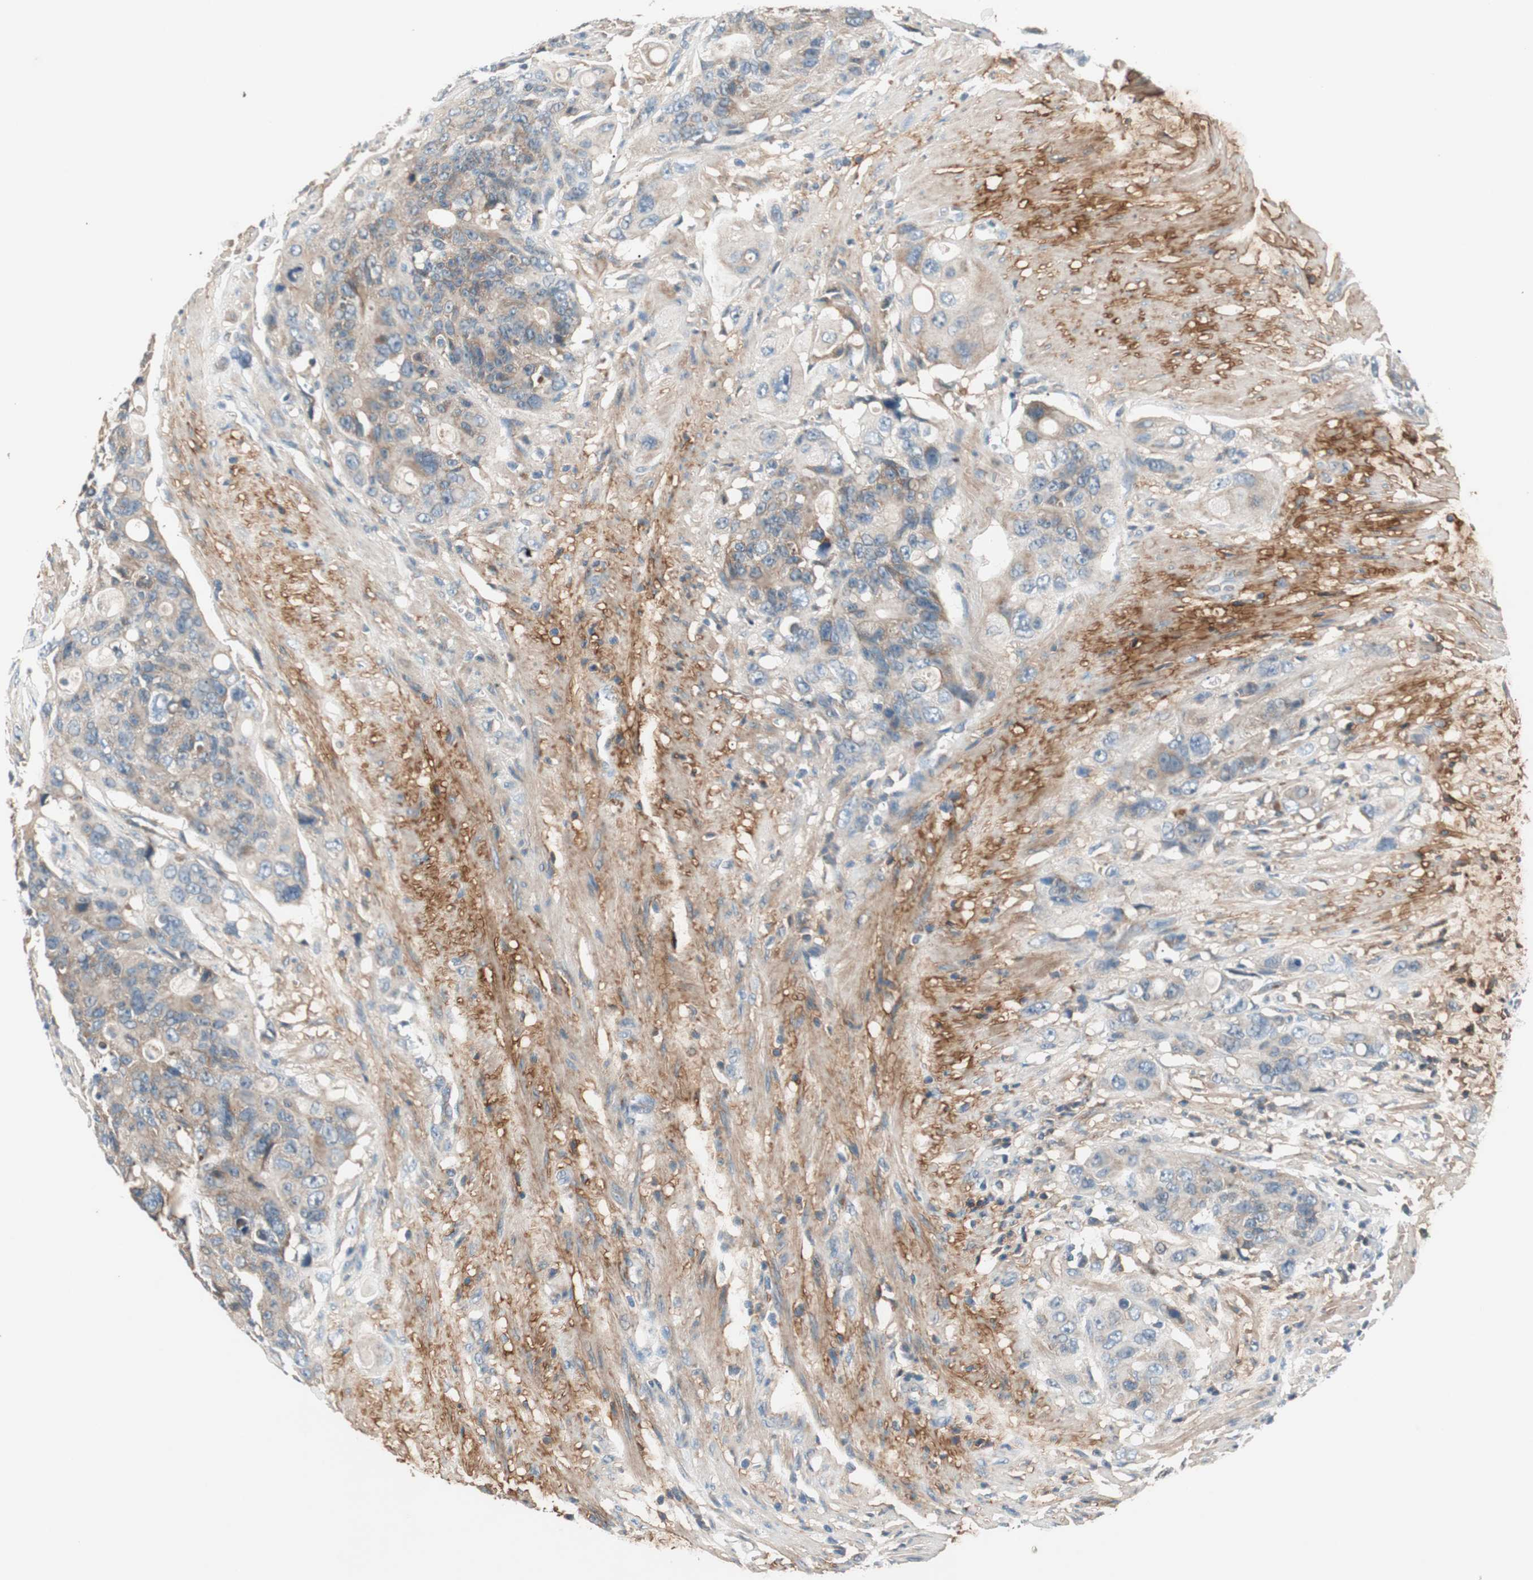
{"staining": {"intensity": "weak", "quantity": "25%-75%", "location": "cytoplasmic/membranous"}, "tissue": "colorectal cancer", "cell_type": "Tumor cells", "image_type": "cancer", "snomed": [{"axis": "morphology", "description": "Adenocarcinoma, NOS"}, {"axis": "topography", "description": "Colon"}], "caption": "Immunohistochemical staining of human colorectal cancer displays weak cytoplasmic/membranous protein expression in about 25%-75% of tumor cells. Immunohistochemistry stains the protein in brown and the nuclei are stained blue.", "gene": "HPN", "patient": {"sex": "female", "age": 57}}